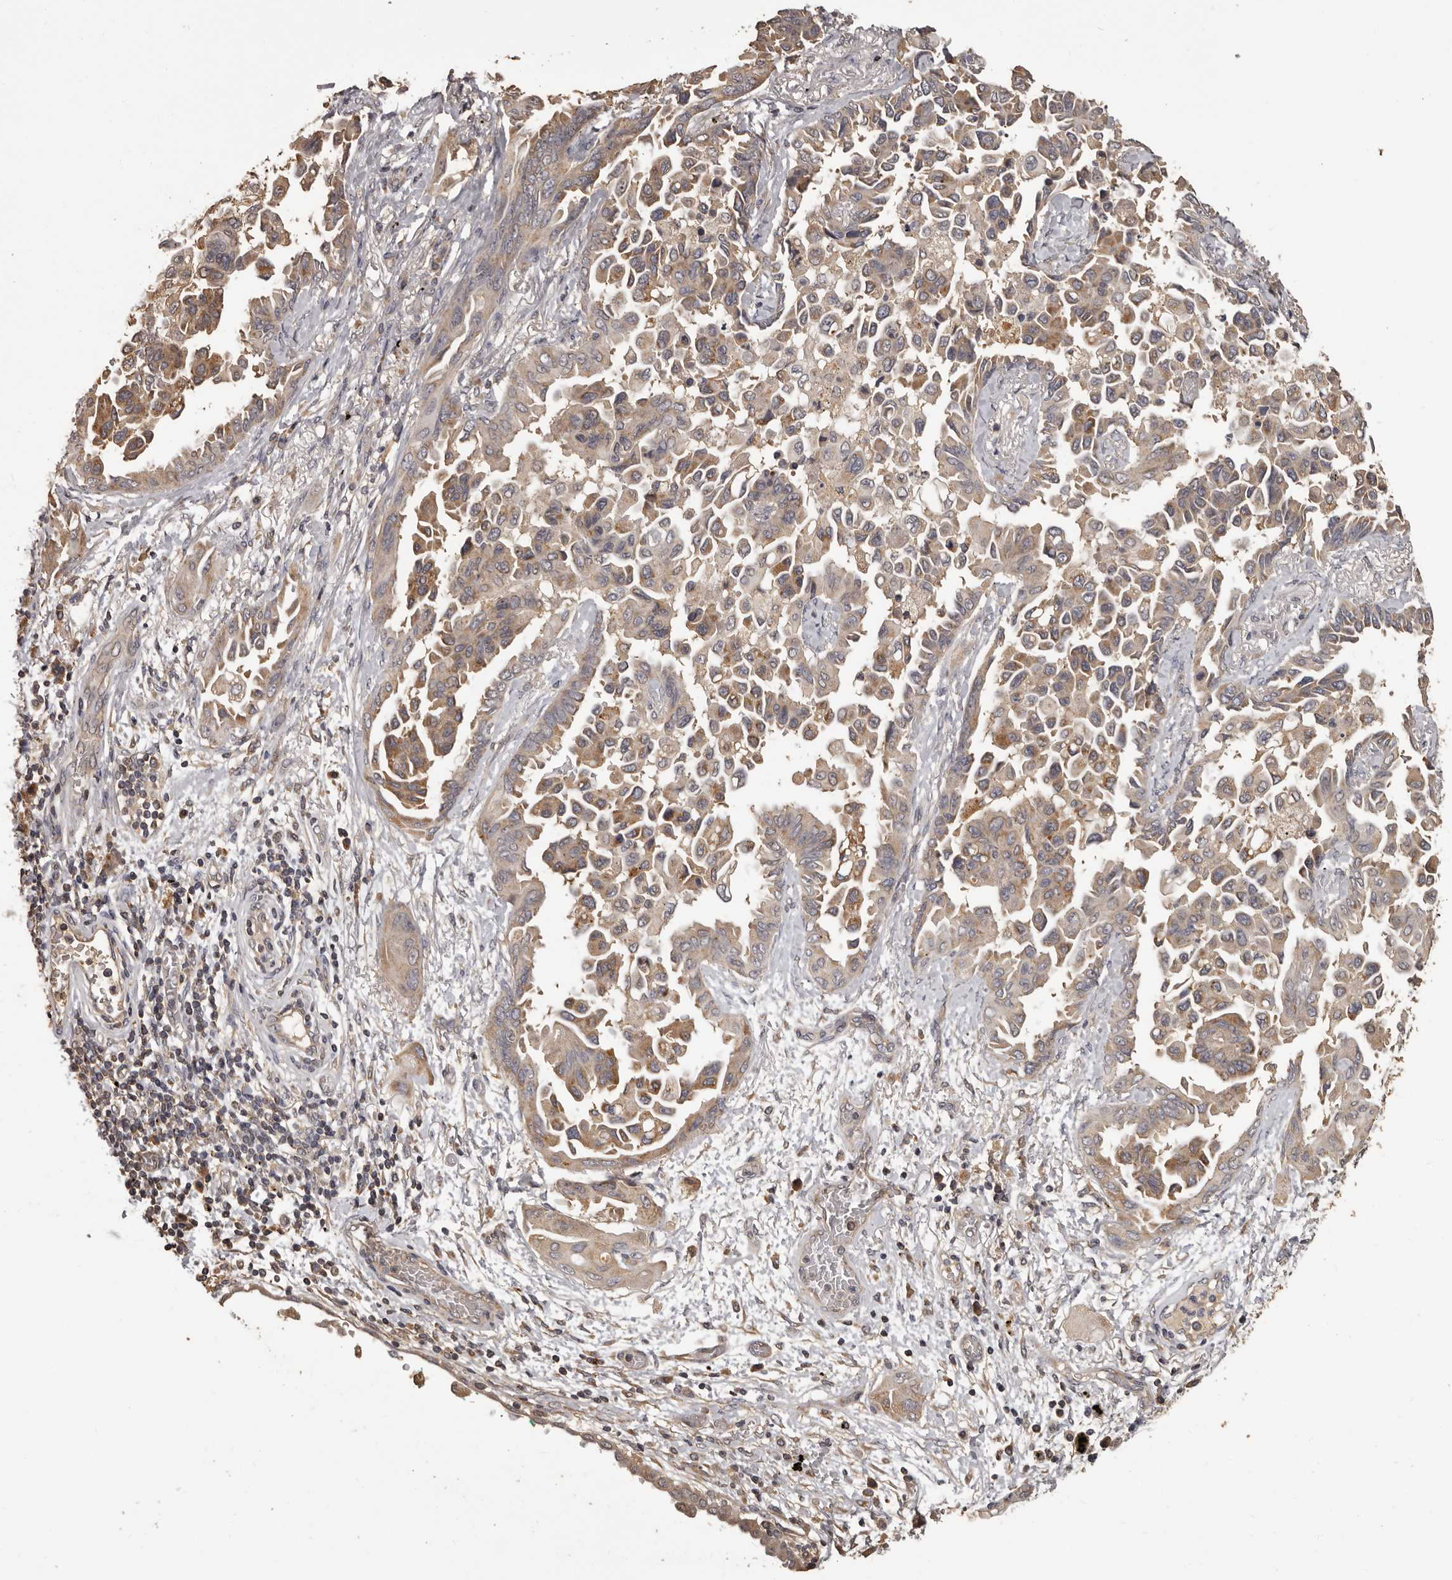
{"staining": {"intensity": "moderate", "quantity": "25%-75%", "location": "cytoplasmic/membranous"}, "tissue": "lung cancer", "cell_type": "Tumor cells", "image_type": "cancer", "snomed": [{"axis": "morphology", "description": "Adenocarcinoma, NOS"}, {"axis": "topography", "description": "Lung"}], "caption": "Lung adenocarcinoma stained with a brown dye exhibits moderate cytoplasmic/membranous positive staining in approximately 25%-75% of tumor cells.", "gene": "MGAT5", "patient": {"sex": "female", "age": 67}}